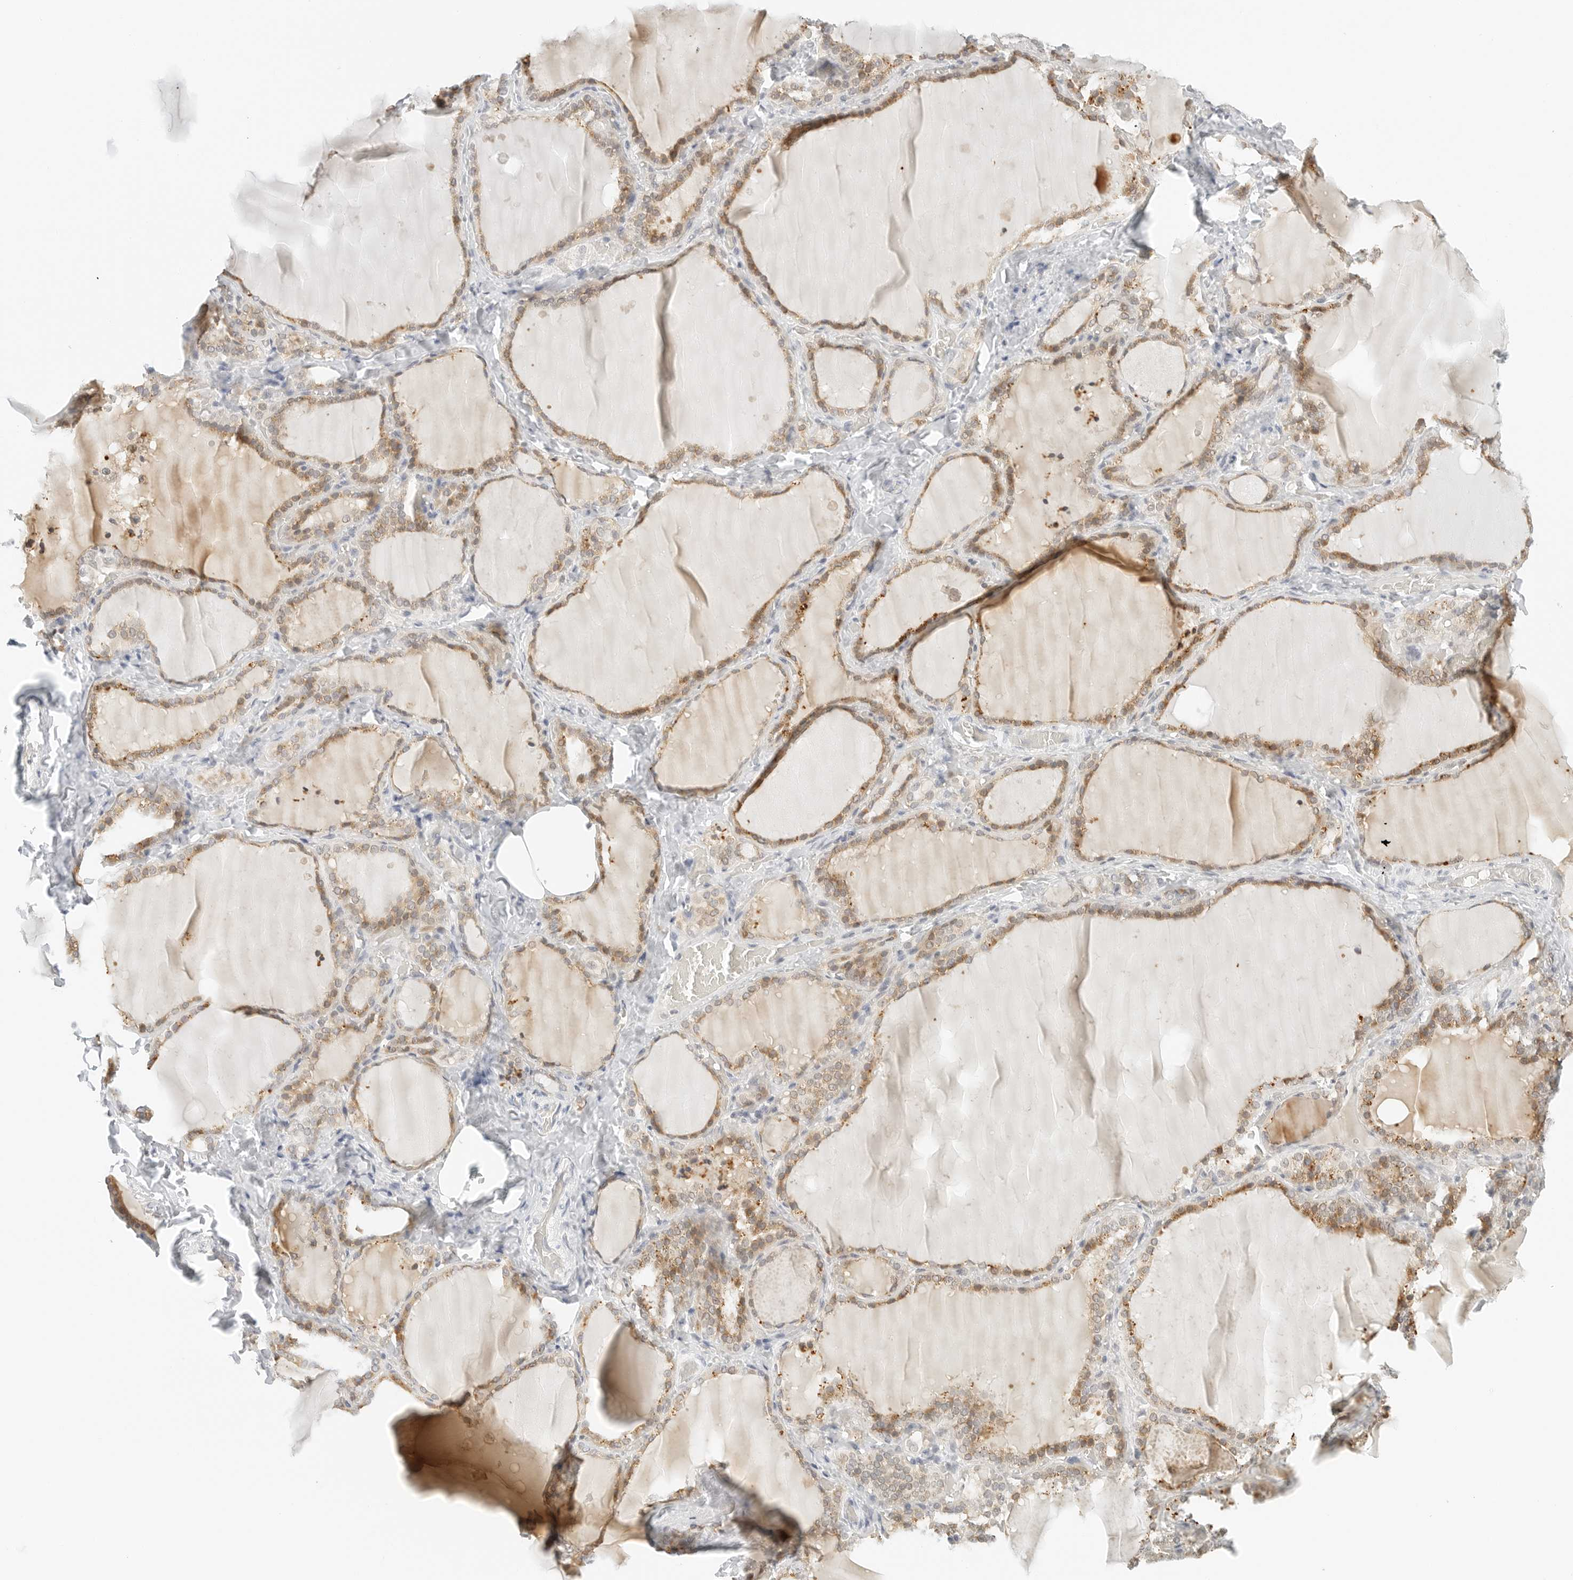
{"staining": {"intensity": "moderate", "quantity": ">75%", "location": "cytoplasmic/membranous,nuclear"}, "tissue": "thyroid gland", "cell_type": "Glandular cells", "image_type": "normal", "snomed": [{"axis": "morphology", "description": "Normal tissue, NOS"}, {"axis": "topography", "description": "Thyroid gland"}], "caption": "This is a micrograph of IHC staining of normal thyroid gland, which shows moderate expression in the cytoplasmic/membranous,nuclear of glandular cells.", "gene": "NEO1", "patient": {"sex": "female", "age": 22}}